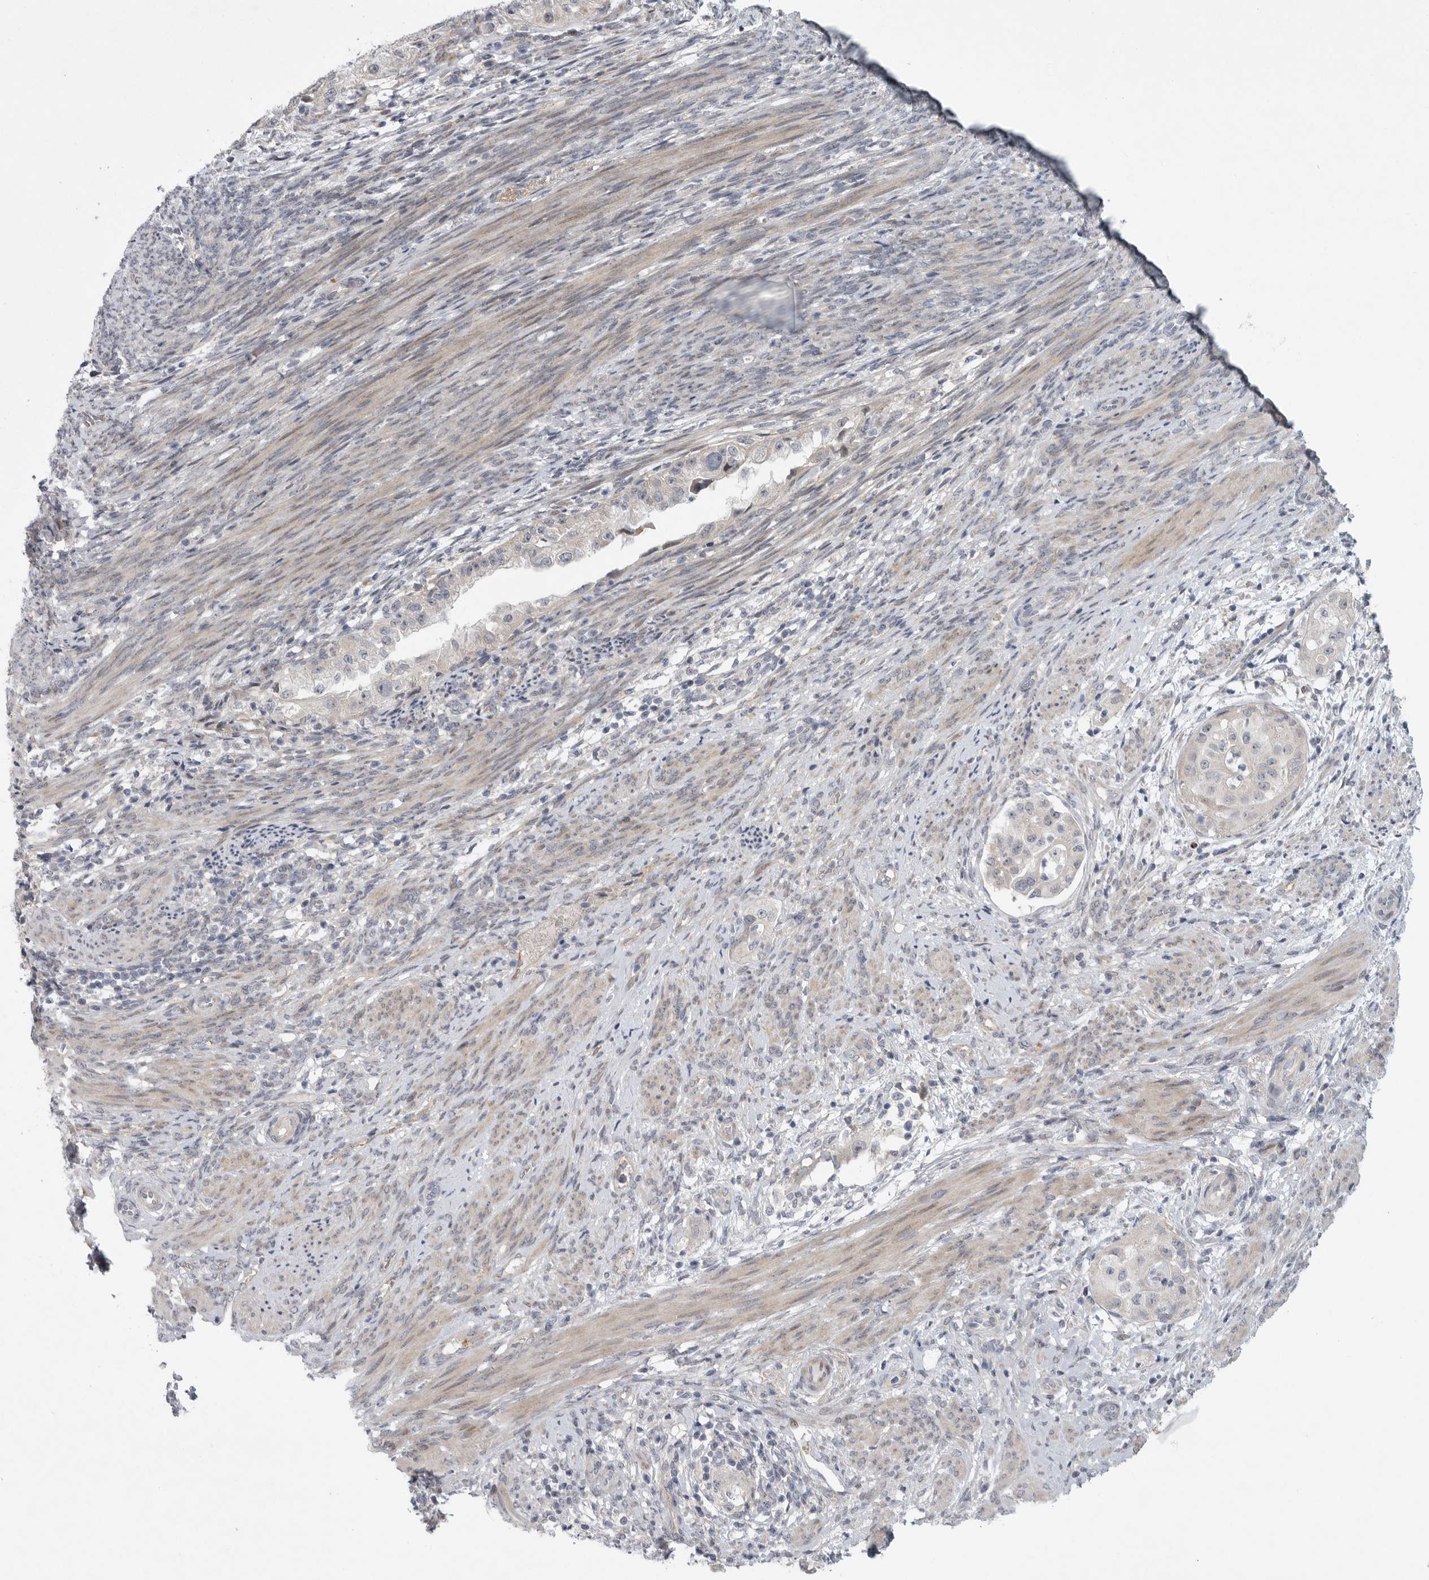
{"staining": {"intensity": "negative", "quantity": "none", "location": "none"}, "tissue": "endometrial cancer", "cell_type": "Tumor cells", "image_type": "cancer", "snomed": [{"axis": "morphology", "description": "Adenocarcinoma, NOS"}, {"axis": "topography", "description": "Endometrium"}], "caption": "DAB immunohistochemical staining of human adenocarcinoma (endometrial) reveals no significant positivity in tumor cells.", "gene": "FBXO43", "patient": {"sex": "female", "age": 85}}